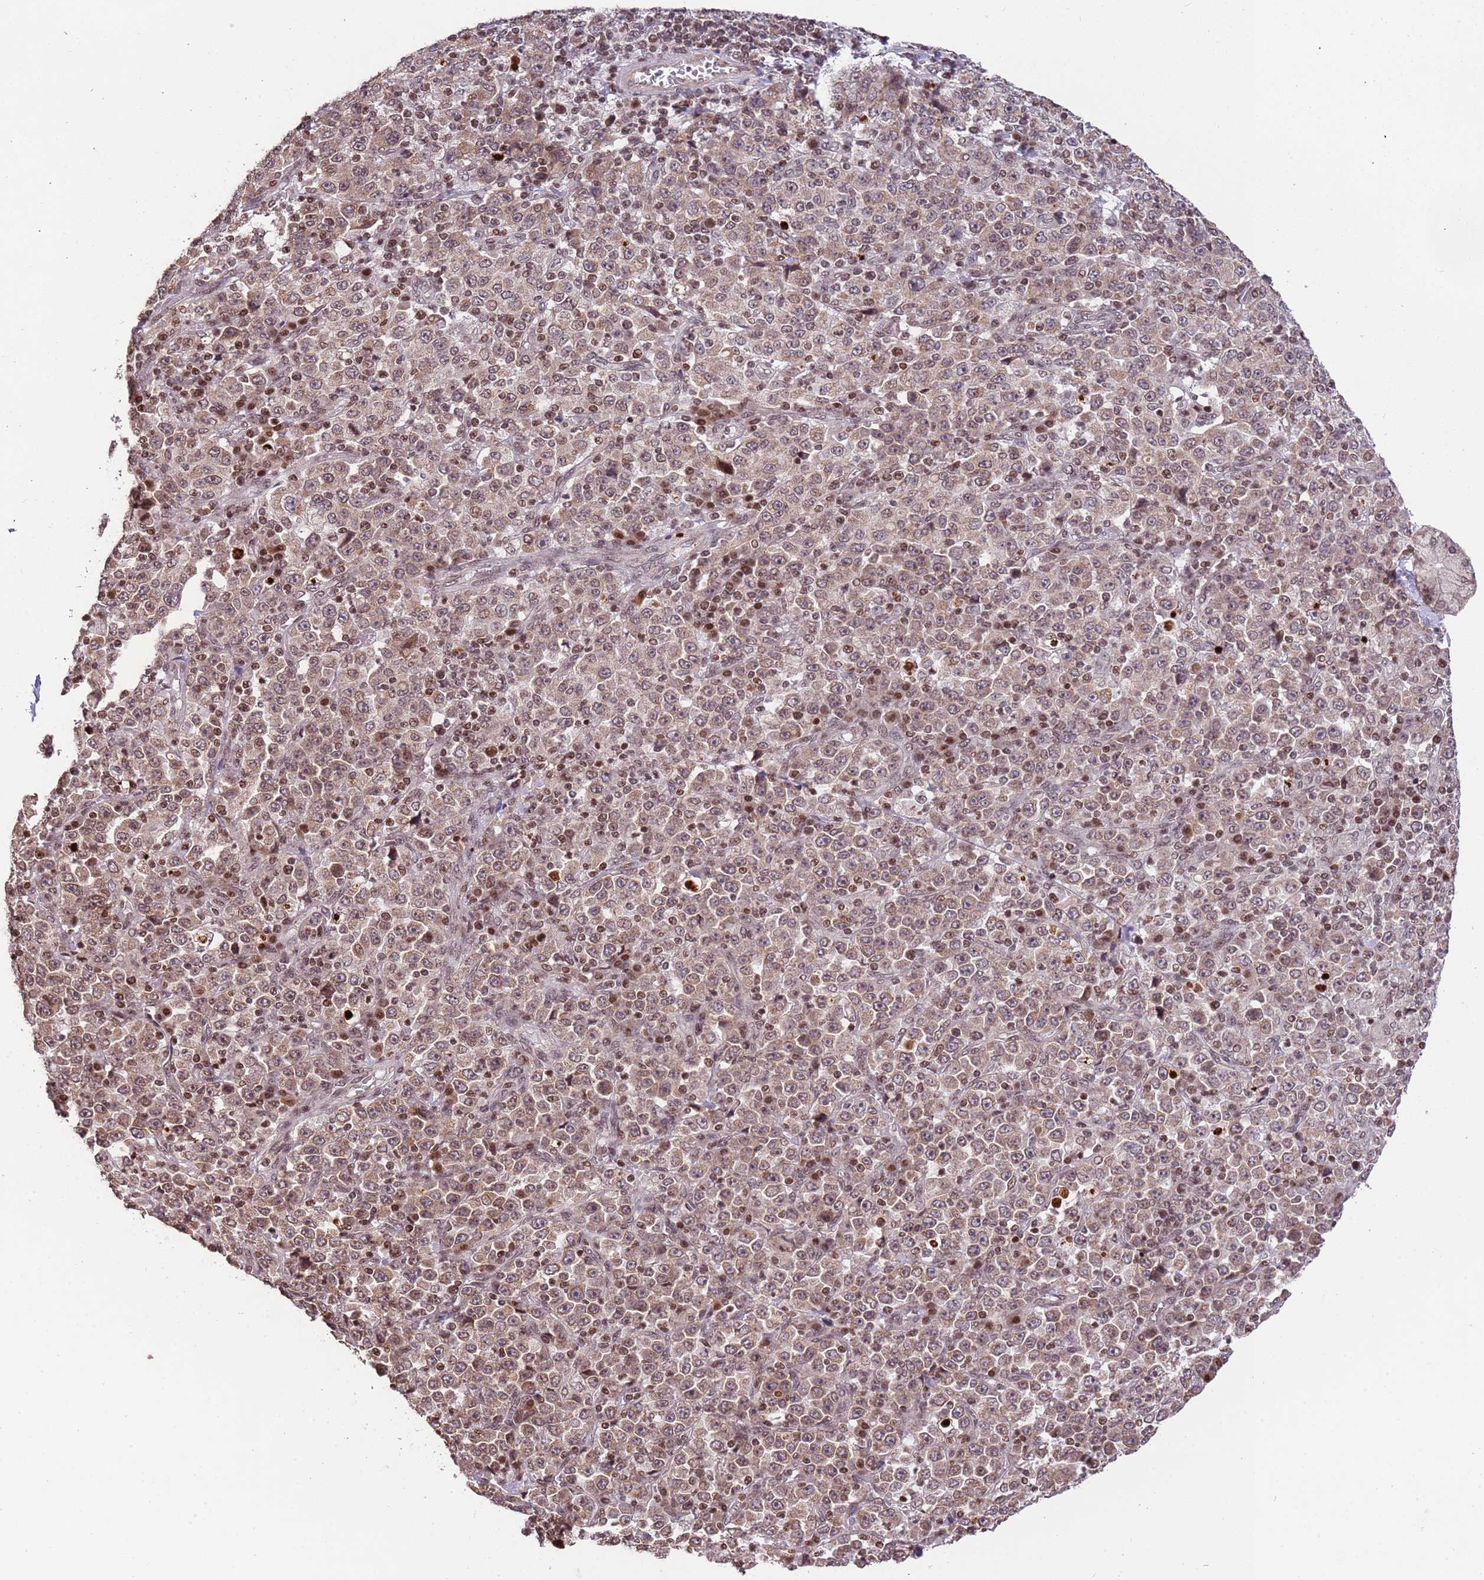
{"staining": {"intensity": "weak", "quantity": ">75%", "location": "cytoplasmic/membranous,nuclear"}, "tissue": "stomach cancer", "cell_type": "Tumor cells", "image_type": "cancer", "snomed": [{"axis": "morphology", "description": "Normal tissue, NOS"}, {"axis": "morphology", "description": "Adenocarcinoma, NOS"}, {"axis": "topography", "description": "Stomach, upper"}, {"axis": "topography", "description": "Stomach"}], "caption": "Stomach cancer tissue demonstrates weak cytoplasmic/membranous and nuclear positivity in approximately >75% of tumor cells, visualized by immunohistochemistry.", "gene": "SAMSN1", "patient": {"sex": "male", "age": 59}}